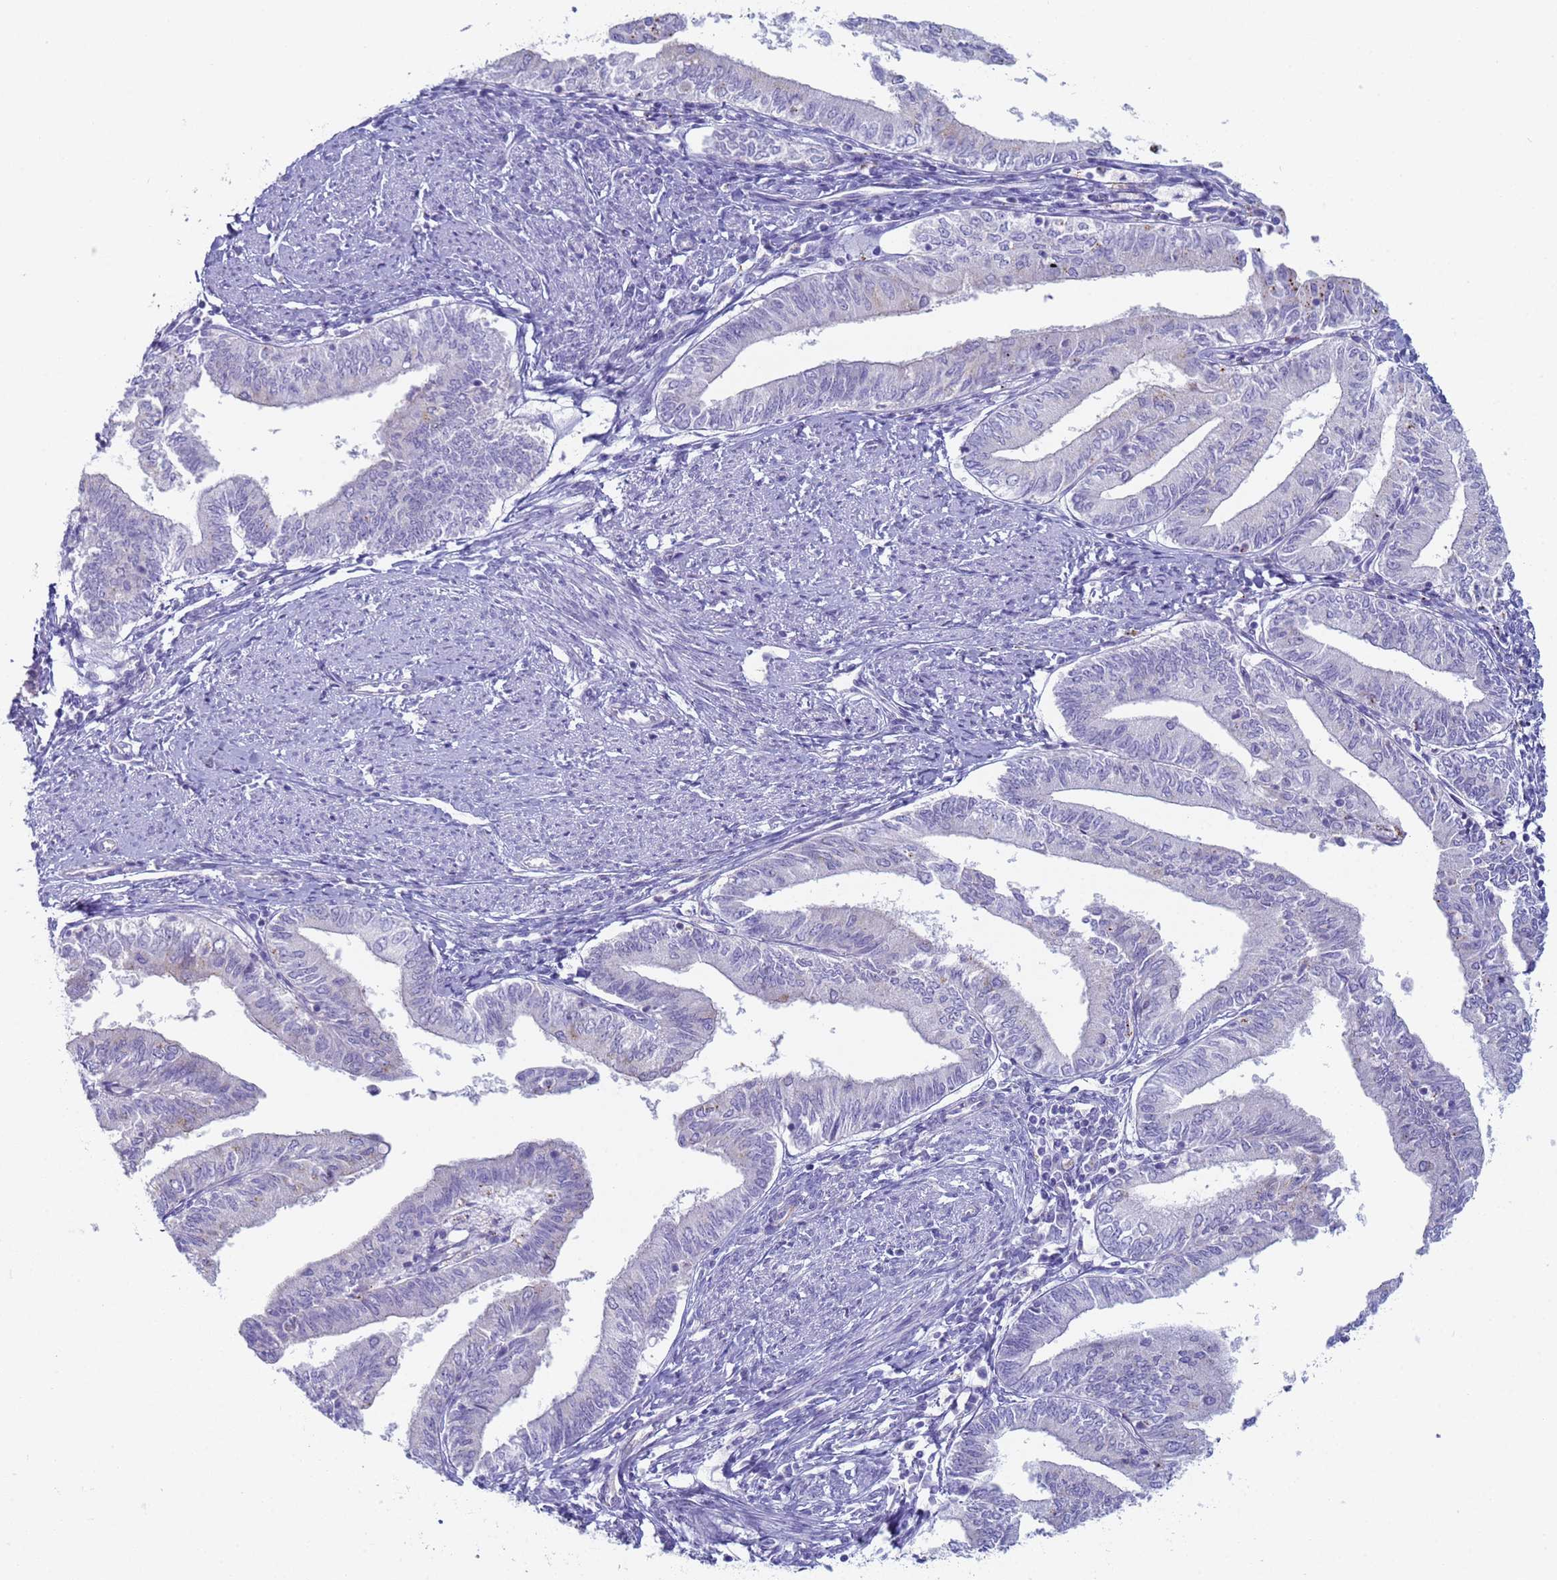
{"staining": {"intensity": "weak", "quantity": "<25%", "location": "cytoplasmic/membranous"}, "tissue": "endometrial cancer", "cell_type": "Tumor cells", "image_type": "cancer", "snomed": [{"axis": "morphology", "description": "Adenocarcinoma, NOS"}, {"axis": "topography", "description": "Endometrium"}], "caption": "Immunohistochemistry of endometrial cancer displays no expression in tumor cells.", "gene": "CR1", "patient": {"sex": "female", "age": 66}}